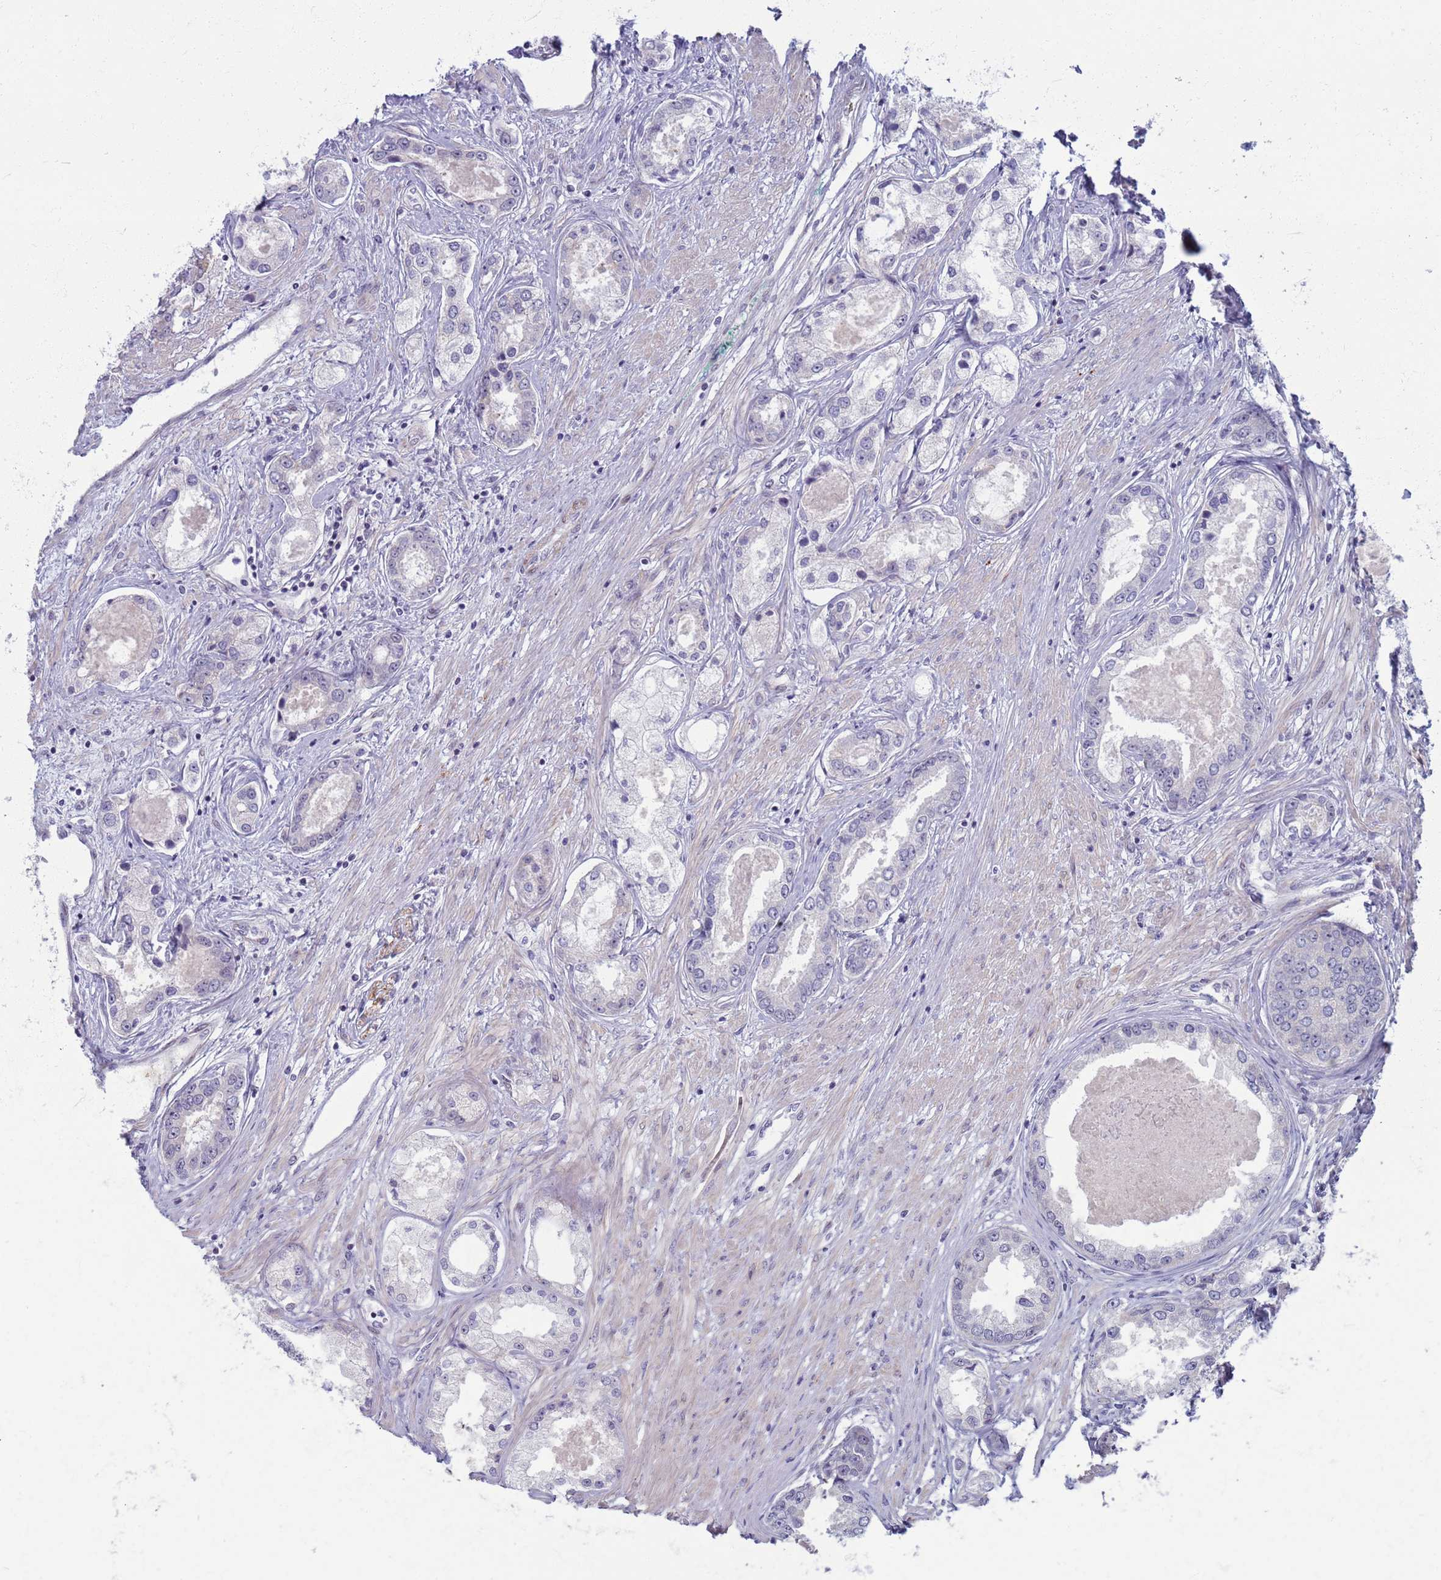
{"staining": {"intensity": "negative", "quantity": "none", "location": "none"}, "tissue": "prostate cancer", "cell_type": "Tumor cells", "image_type": "cancer", "snomed": [{"axis": "morphology", "description": "Adenocarcinoma, Low grade"}, {"axis": "topography", "description": "Prostate"}], "caption": "A photomicrograph of human prostate adenocarcinoma (low-grade) is negative for staining in tumor cells.", "gene": "CLCA2", "patient": {"sex": "male", "age": 68}}